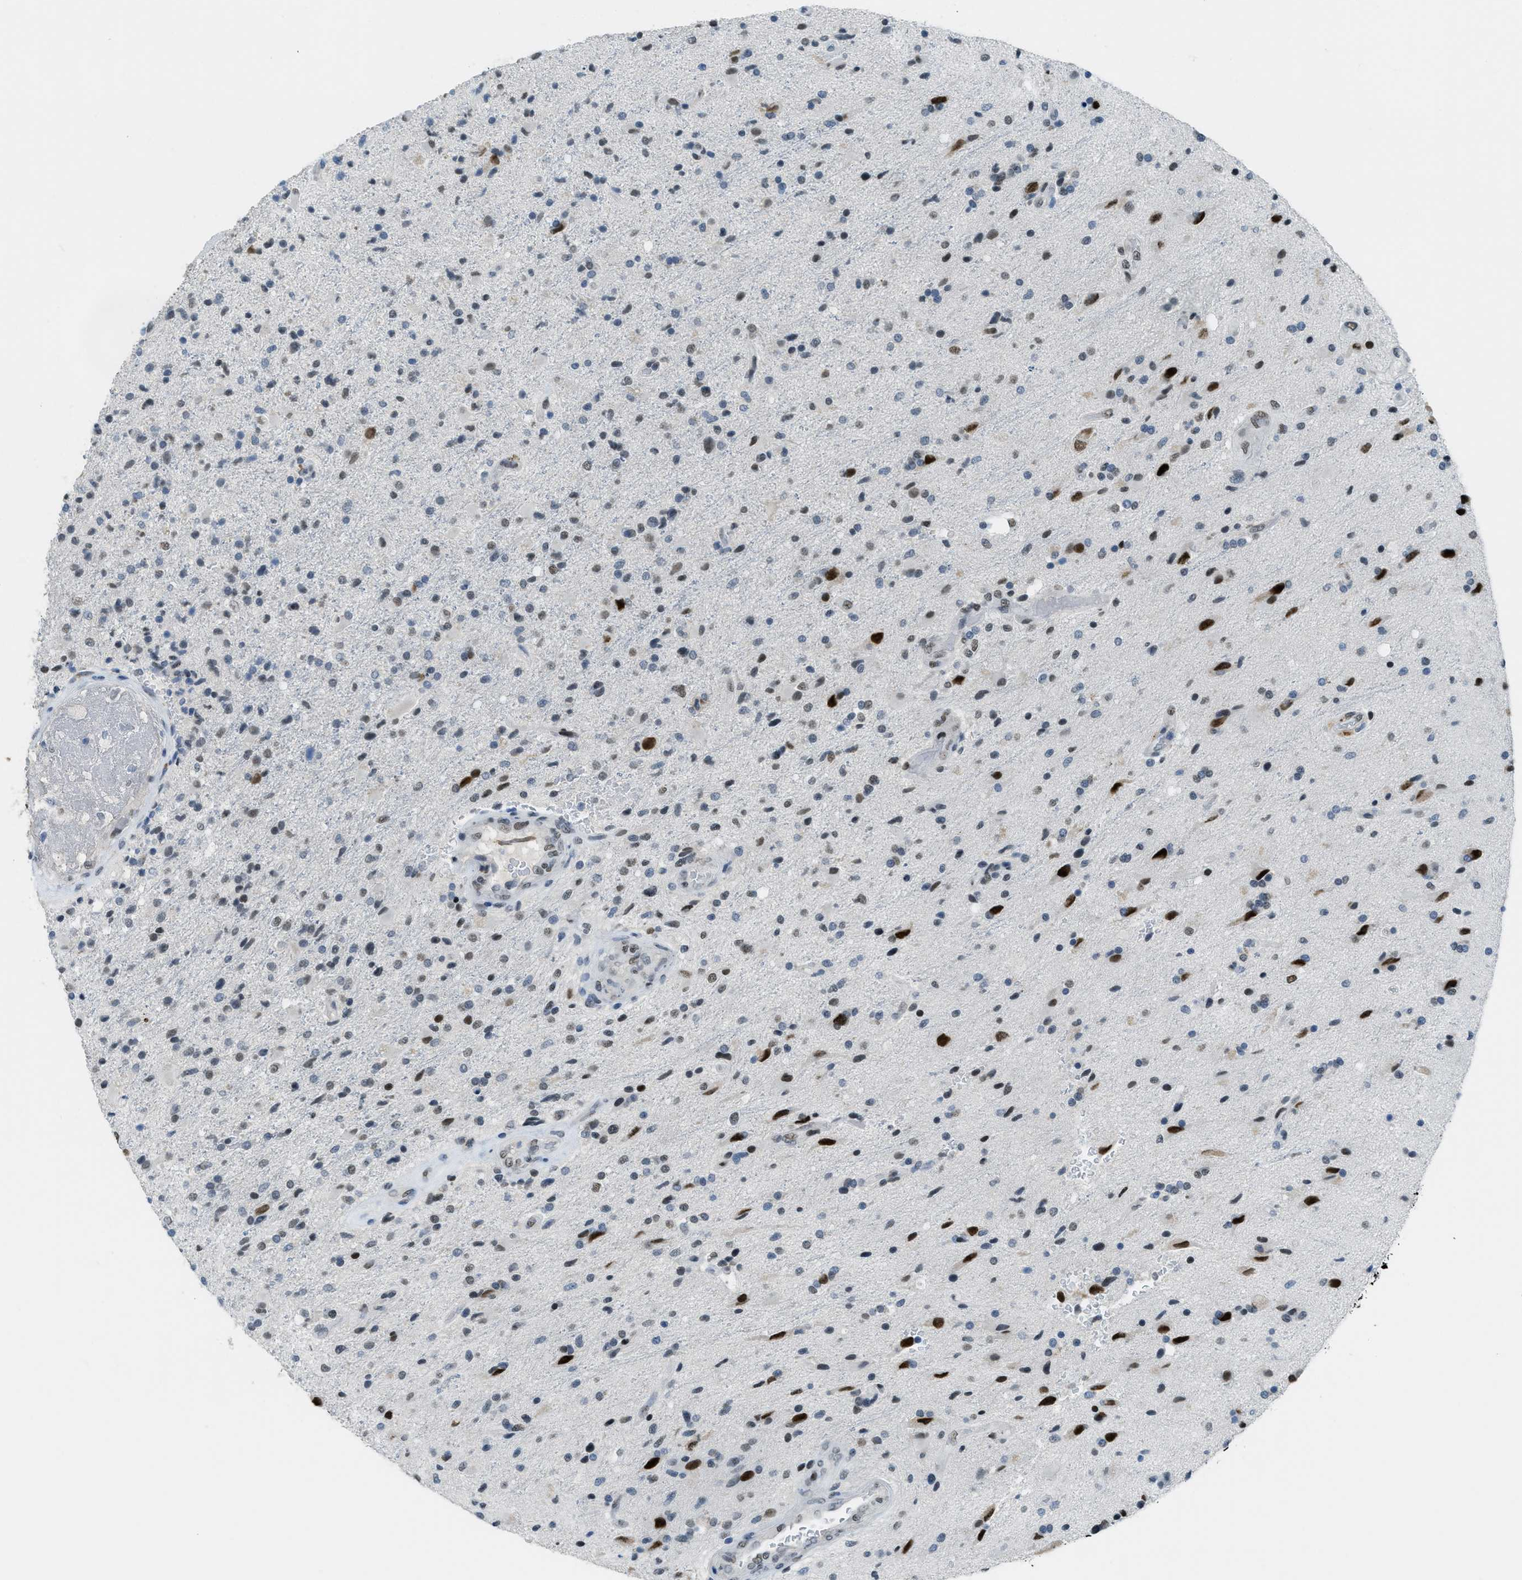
{"staining": {"intensity": "strong", "quantity": "25%-75%", "location": "nuclear"}, "tissue": "glioma", "cell_type": "Tumor cells", "image_type": "cancer", "snomed": [{"axis": "morphology", "description": "Glioma, malignant, High grade"}, {"axis": "topography", "description": "Brain"}], "caption": "Immunohistochemical staining of human malignant glioma (high-grade) reveals strong nuclear protein positivity in about 25%-75% of tumor cells. (DAB (3,3'-diaminobenzidine) IHC with brightfield microscopy, high magnification).", "gene": "TTC13", "patient": {"sex": "male", "age": 72}}